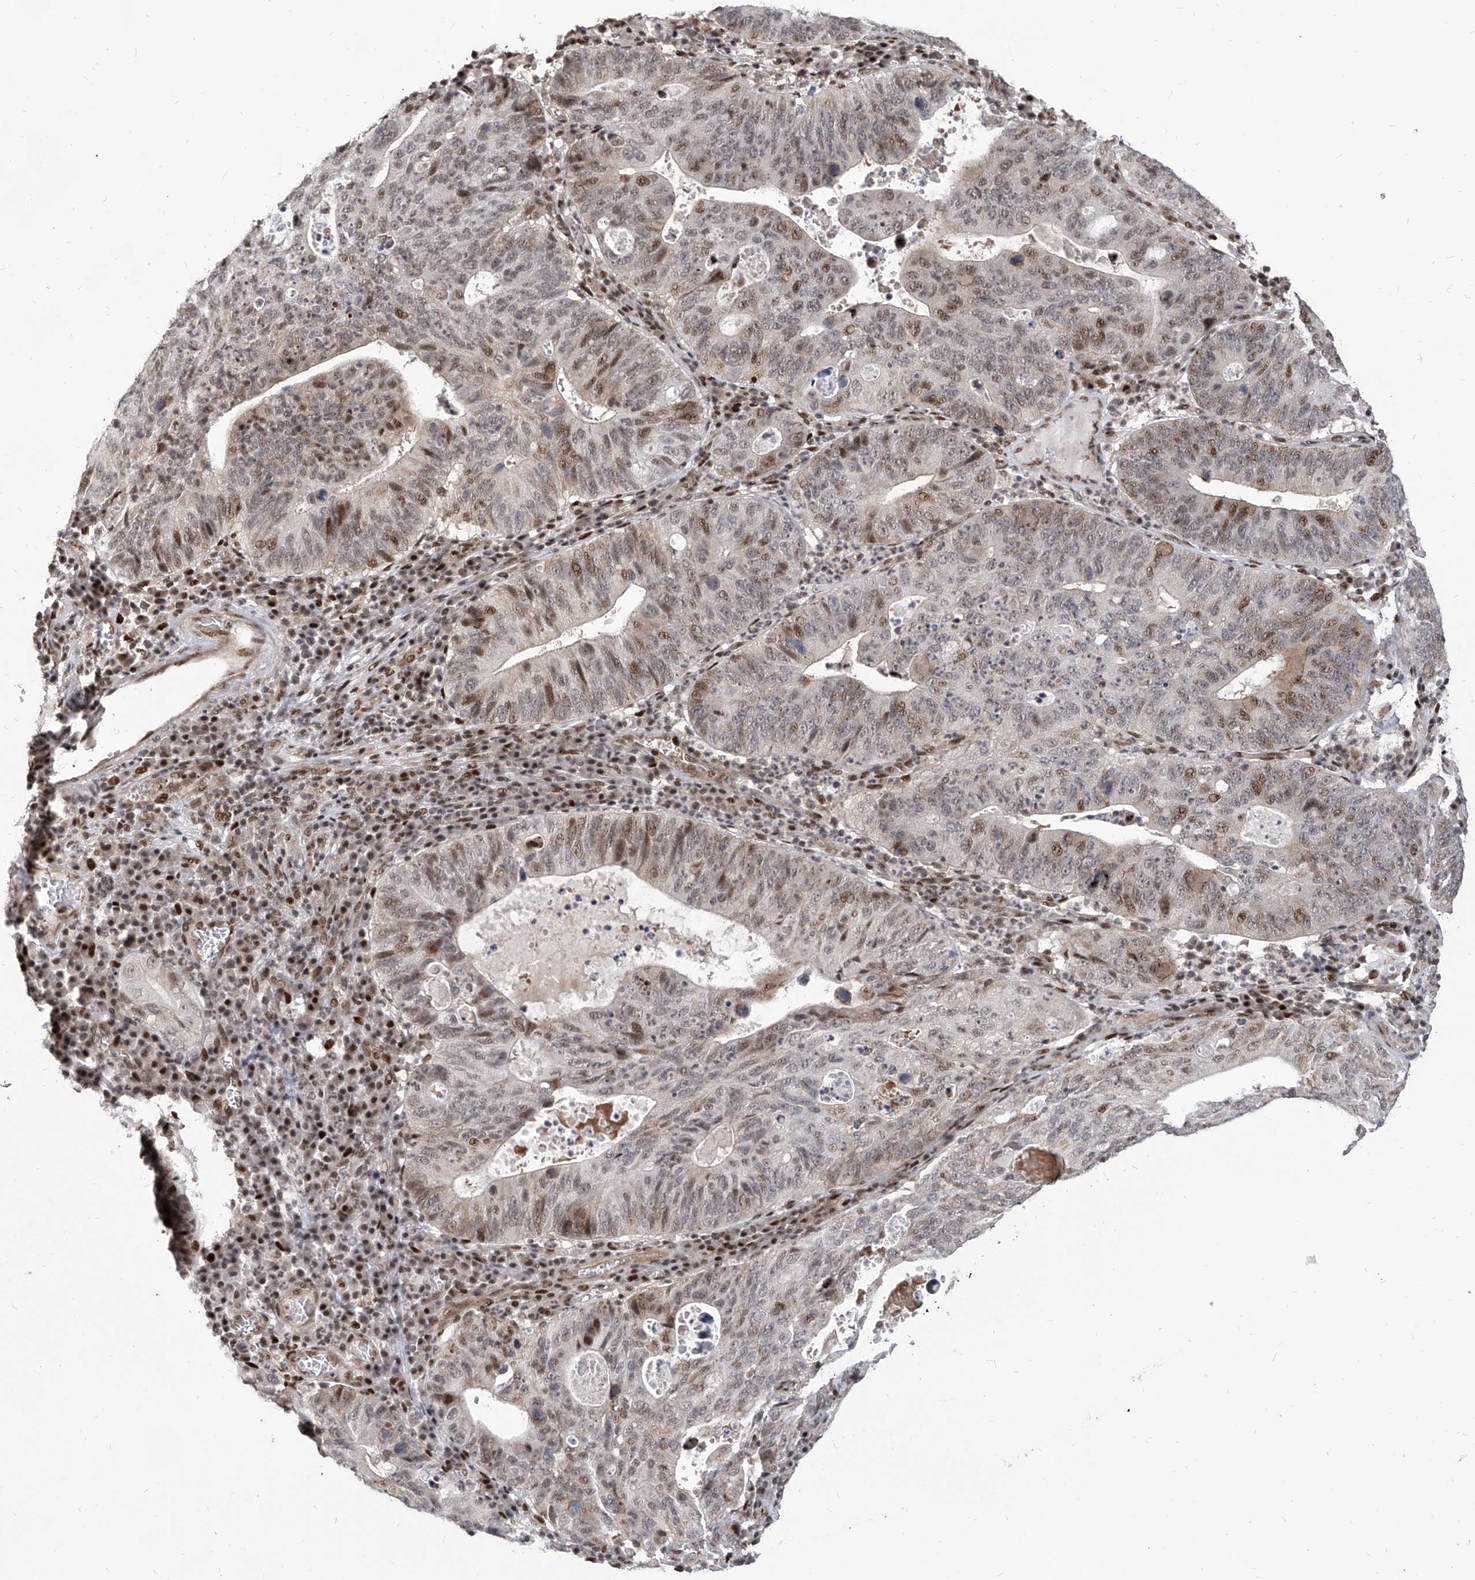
{"staining": {"intensity": "moderate", "quantity": "25%-75%", "location": "nuclear"}, "tissue": "stomach cancer", "cell_type": "Tumor cells", "image_type": "cancer", "snomed": [{"axis": "morphology", "description": "Adenocarcinoma, NOS"}, {"axis": "topography", "description": "Stomach"}], "caption": "IHC of human stomach cancer (adenocarcinoma) displays medium levels of moderate nuclear expression in approximately 25%-75% of tumor cells.", "gene": "IRF2", "patient": {"sex": "male", "age": 59}}